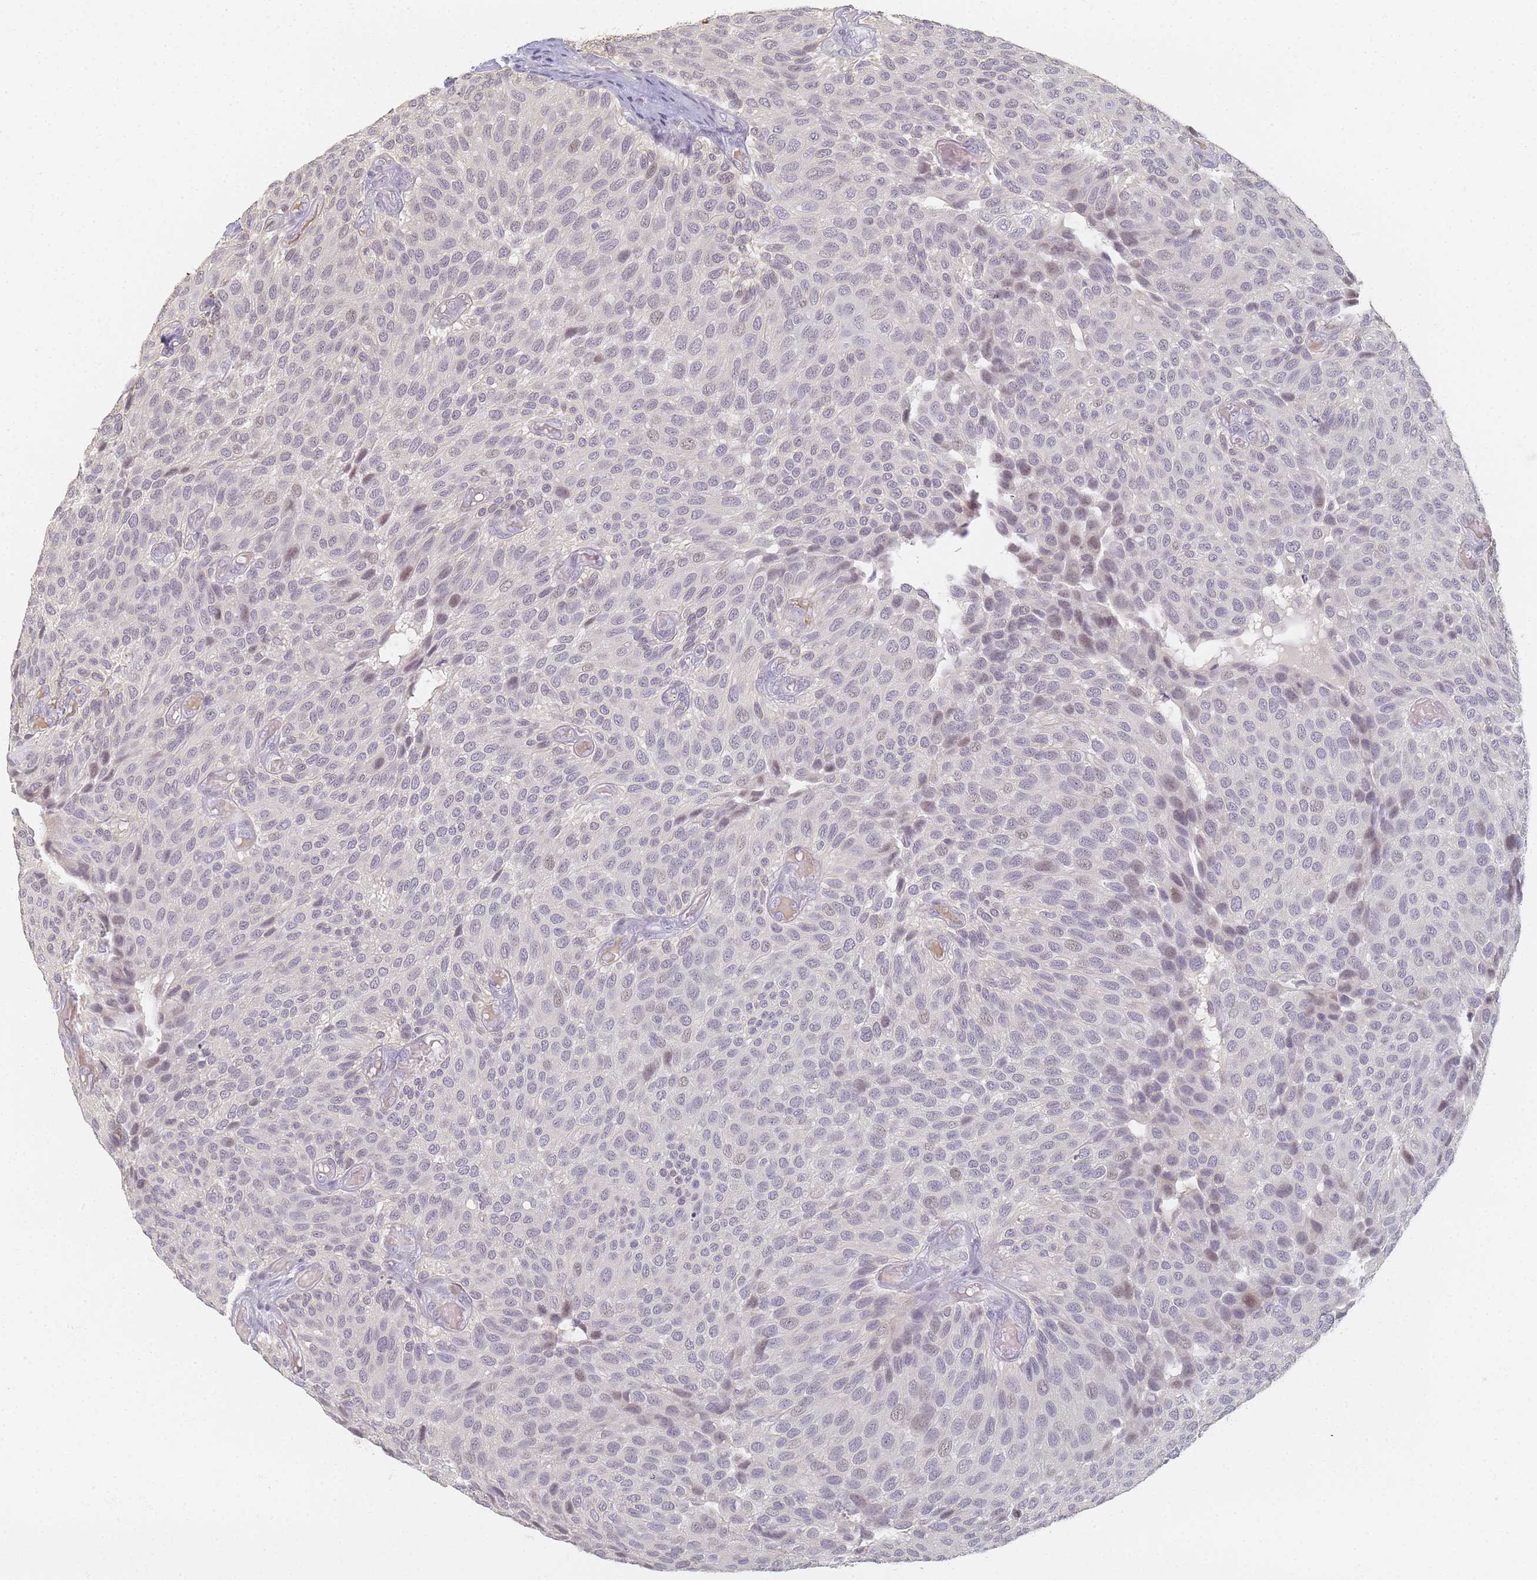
{"staining": {"intensity": "negative", "quantity": "none", "location": "none"}, "tissue": "urothelial cancer", "cell_type": "Tumor cells", "image_type": "cancer", "snomed": [{"axis": "morphology", "description": "Urothelial carcinoma, Low grade"}, {"axis": "topography", "description": "Urinary bladder"}], "caption": "A high-resolution image shows immunohistochemistry staining of urothelial cancer, which reveals no significant staining in tumor cells.", "gene": "SLC38A9", "patient": {"sex": "male", "age": 89}}